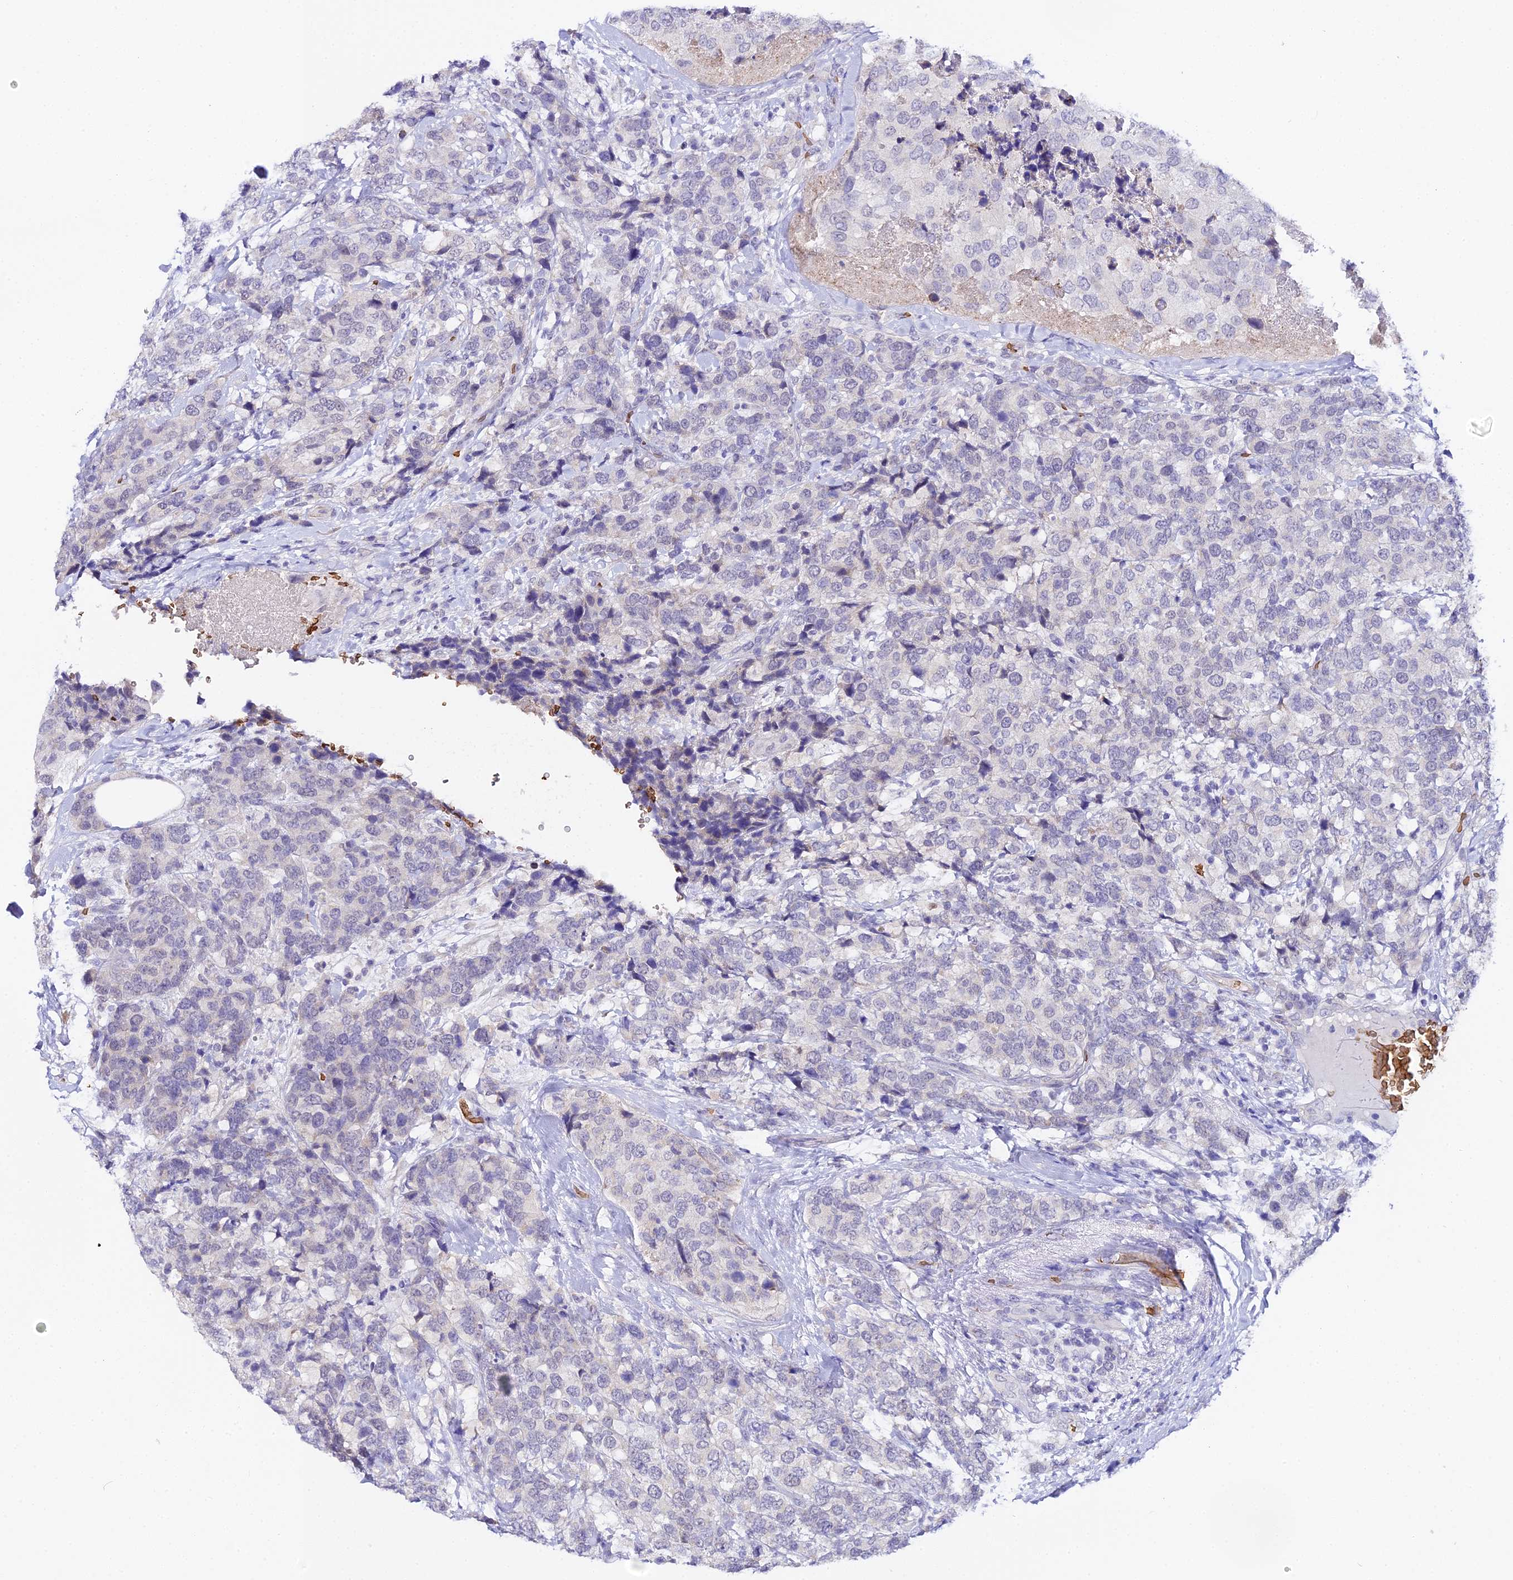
{"staining": {"intensity": "negative", "quantity": "none", "location": "none"}, "tissue": "breast cancer", "cell_type": "Tumor cells", "image_type": "cancer", "snomed": [{"axis": "morphology", "description": "Lobular carcinoma"}, {"axis": "topography", "description": "Breast"}], "caption": "This is an immunohistochemistry (IHC) micrograph of human breast cancer. There is no expression in tumor cells.", "gene": "CFAP45", "patient": {"sex": "female", "age": 59}}